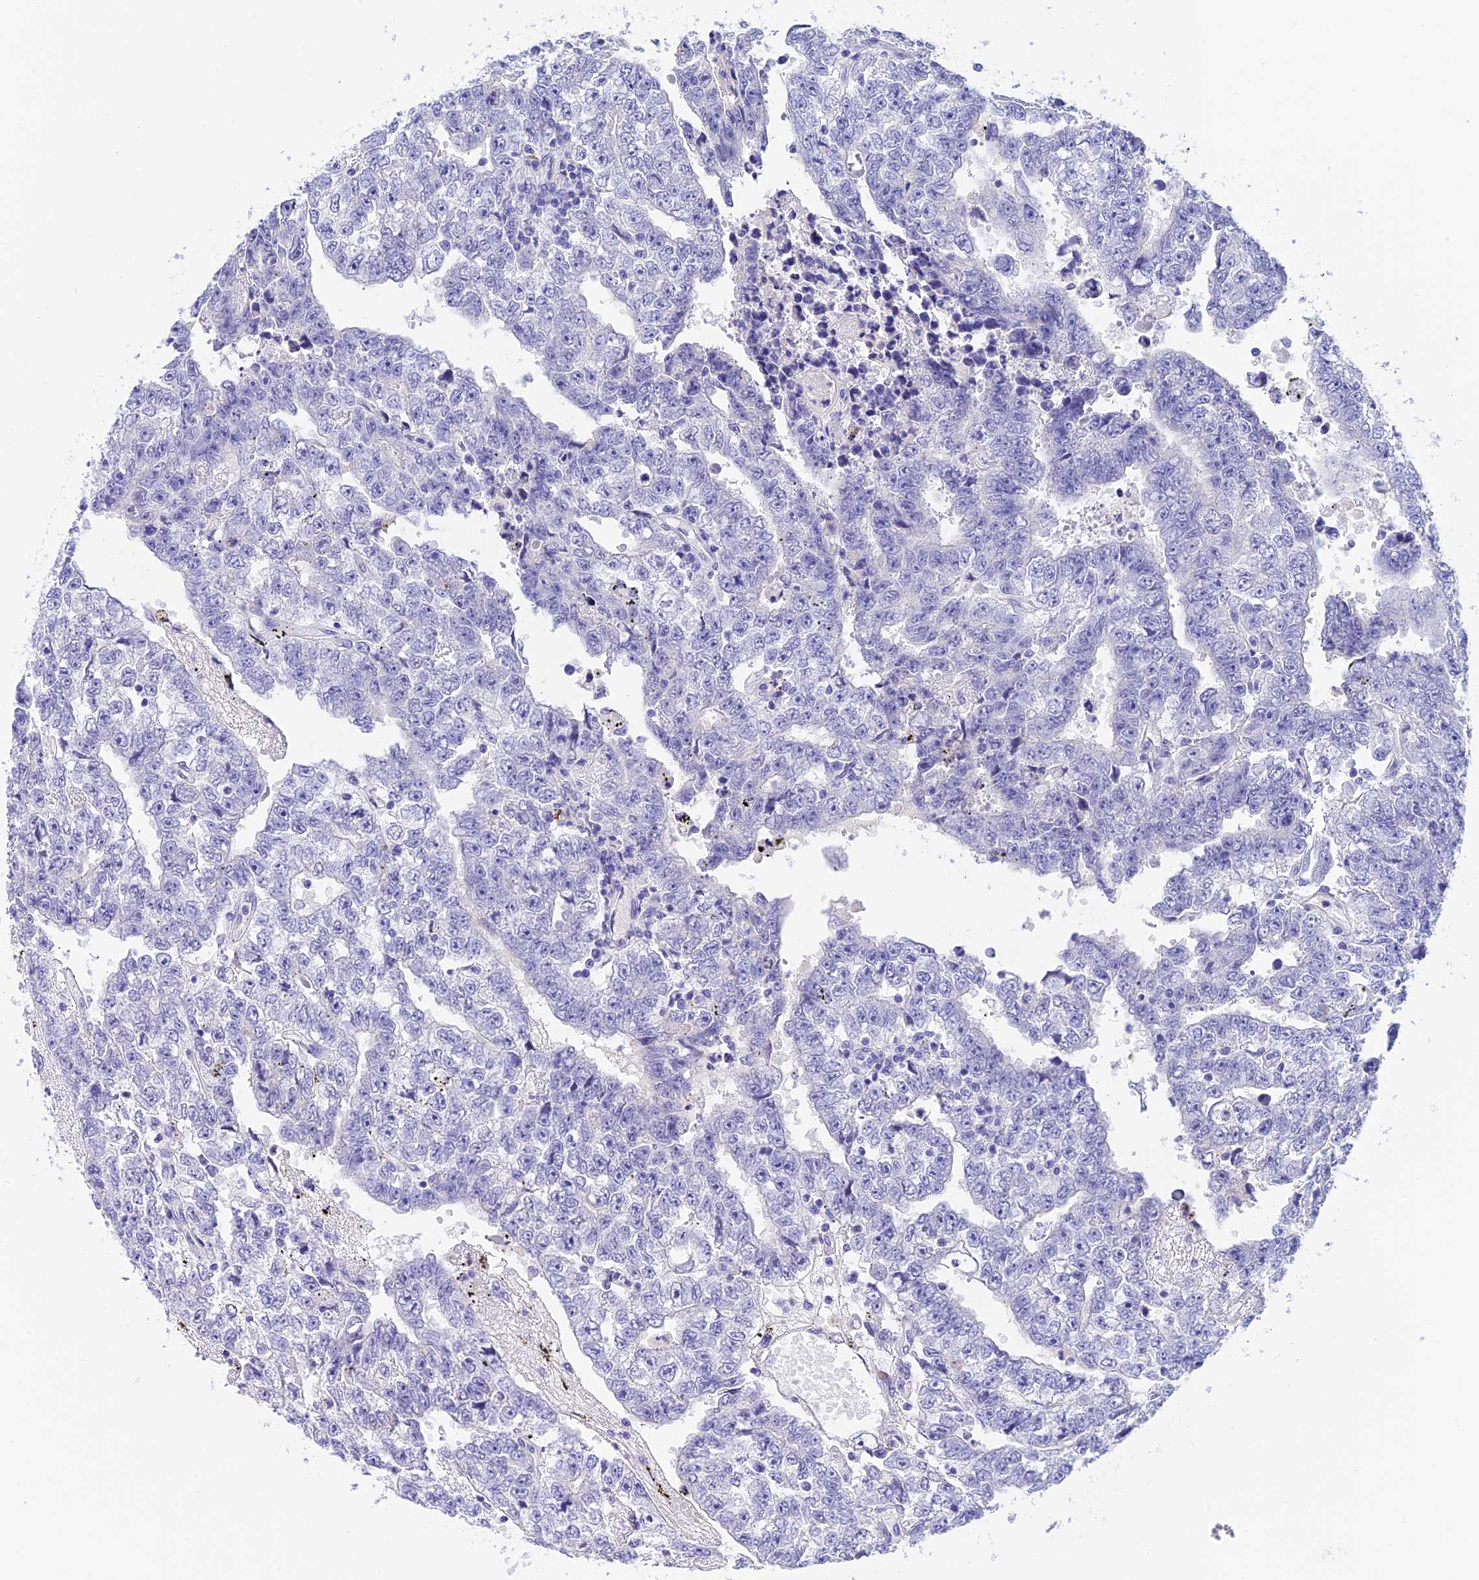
{"staining": {"intensity": "negative", "quantity": "none", "location": "none"}, "tissue": "testis cancer", "cell_type": "Tumor cells", "image_type": "cancer", "snomed": [{"axis": "morphology", "description": "Carcinoma, Embryonal, NOS"}, {"axis": "topography", "description": "Testis"}], "caption": "A photomicrograph of testis embryonal carcinoma stained for a protein shows no brown staining in tumor cells.", "gene": "C17orf67", "patient": {"sex": "male", "age": 25}}